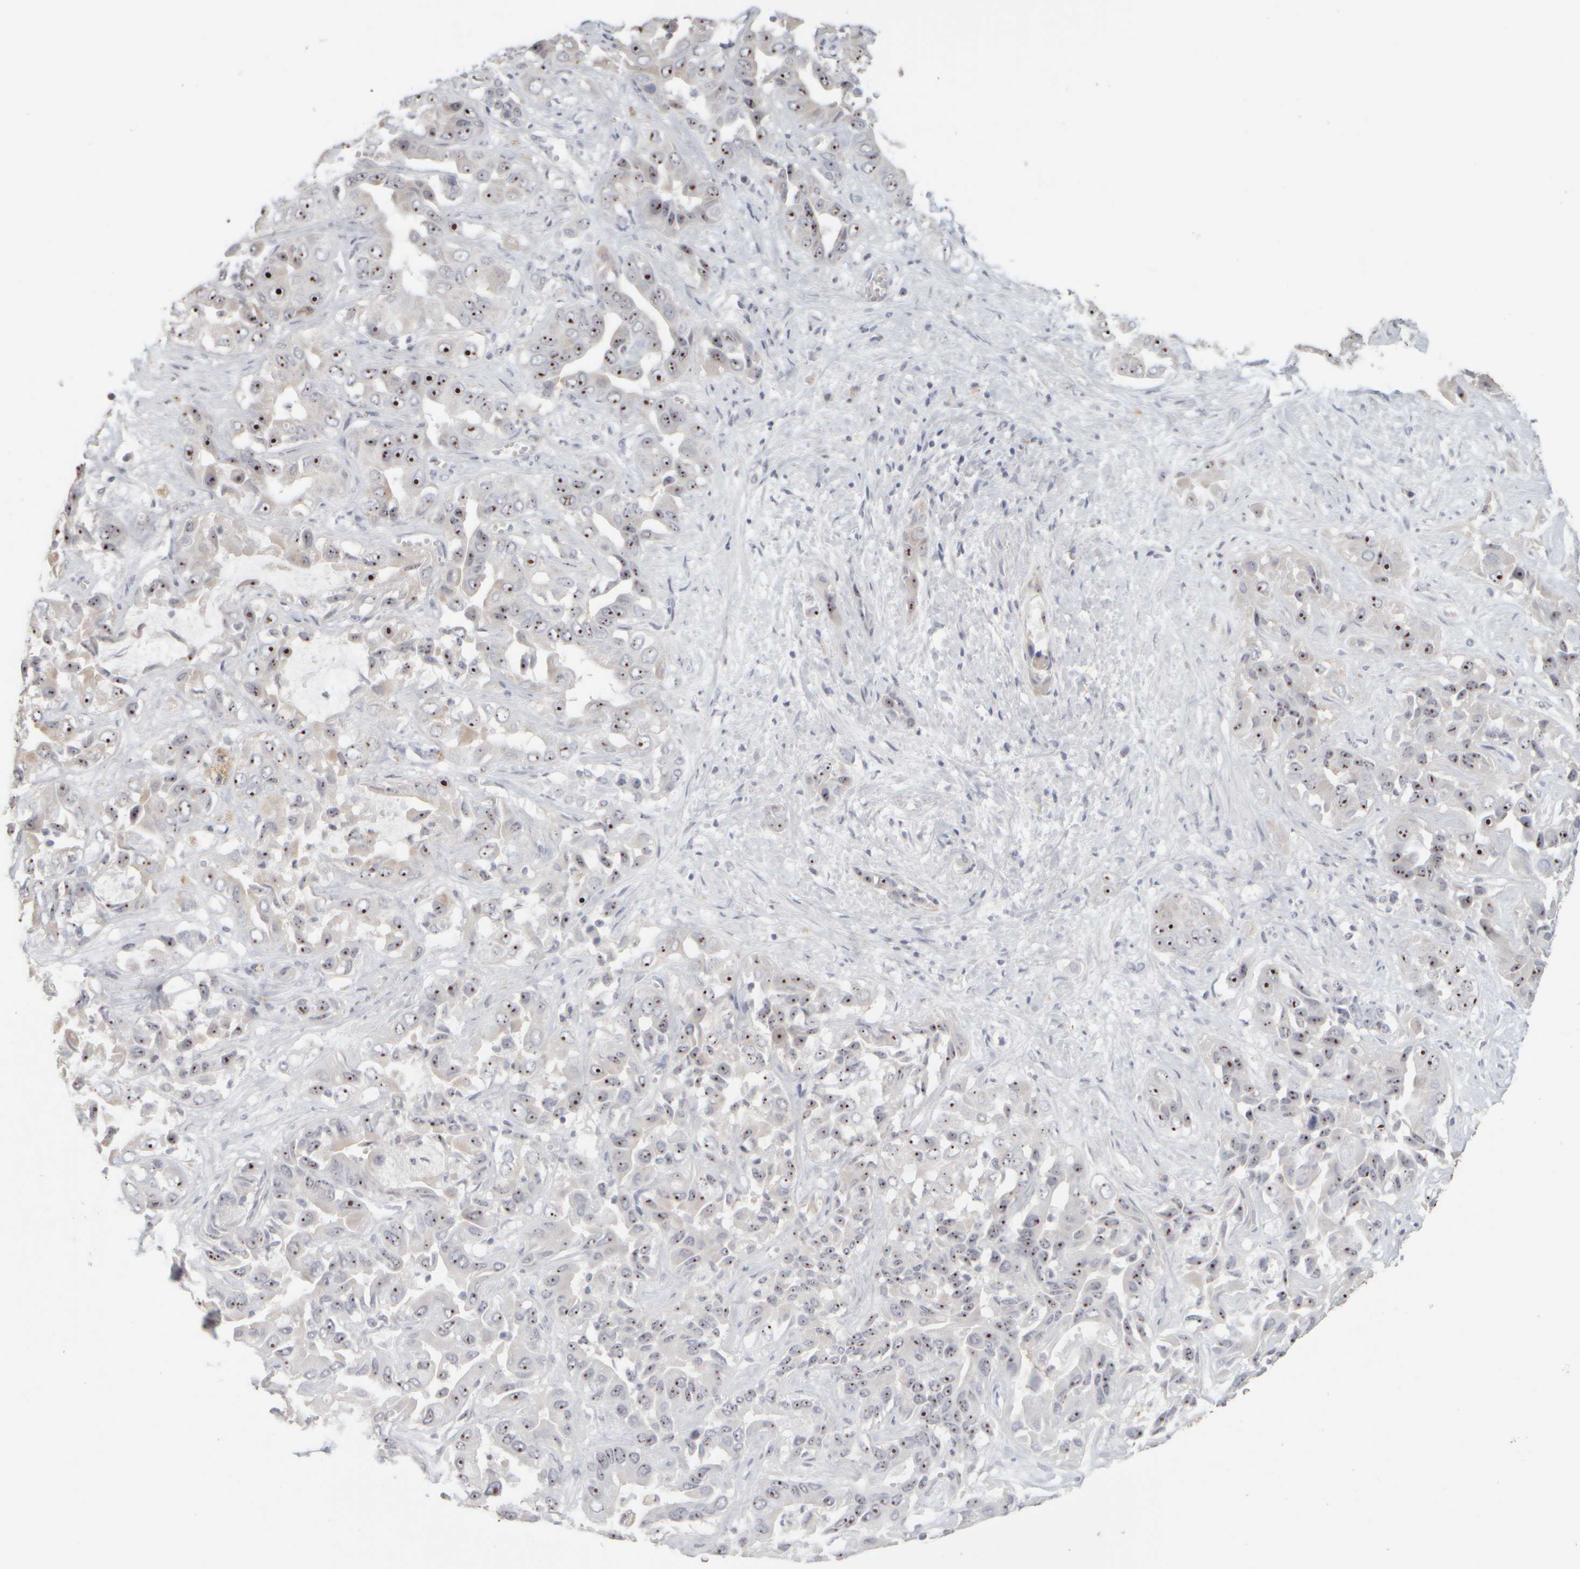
{"staining": {"intensity": "strong", "quantity": ">75%", "location": "nuclear"}, "tissue": "liver cancer", "cell_type": "Tumor cells", "image_type": "cancer", "snomed": [{"axis": "morphology", "description": "Cholangiocarcinoma"}, {"axis": "topography", "description": "Liver"}], "caption": "Liver cancer tissue shows strong nuclear expression in about >75% of tumor cells", "gene": "DCXR", "patient": {"sex": "female", "age": 52}}